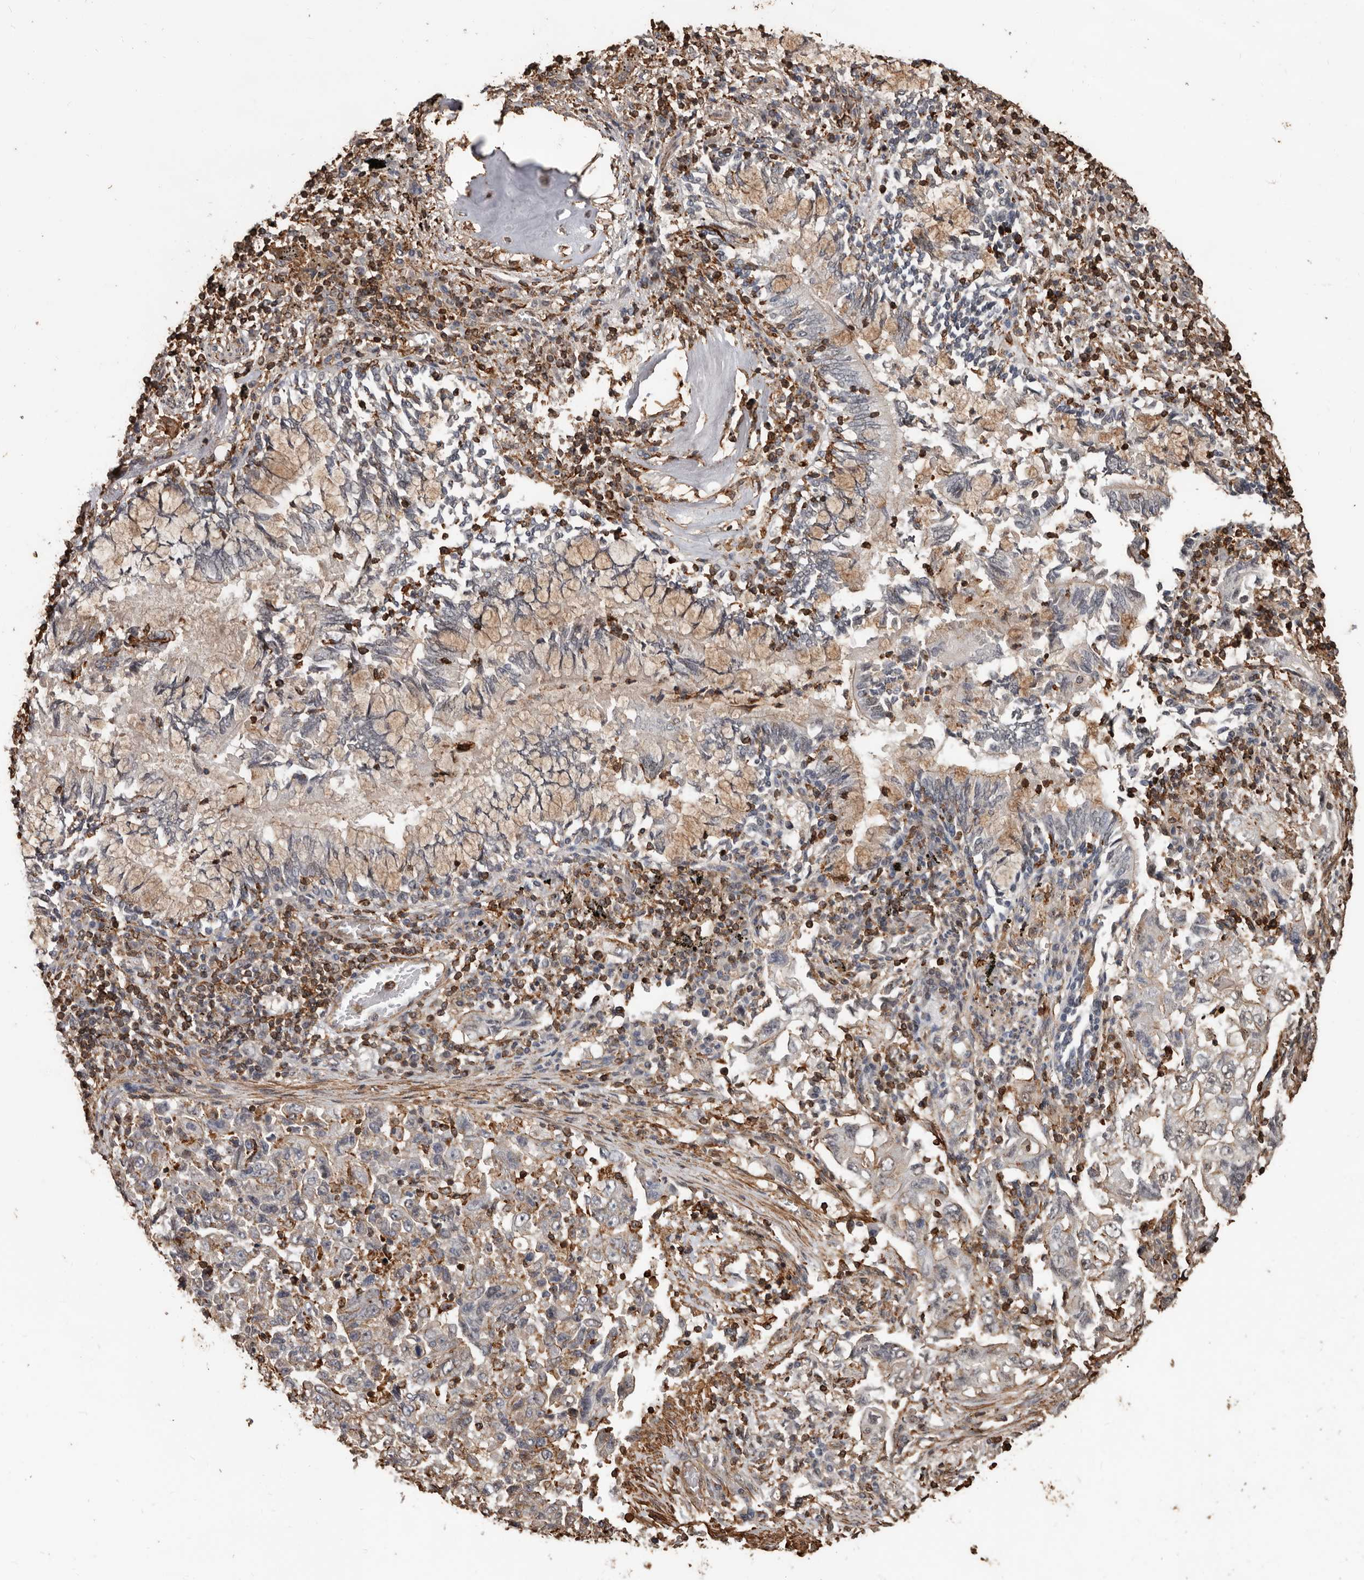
{"staining": {"intensity": "weak", "quantity": "<25%", "location": "cytoplasmic/membranous"}, "tissue": "lung cancer", "cell_type": "Tumor cells", "image_type": "cancer", "snomed": [{"axis": "morphology", "description": "Adenocarcinoma, NOS"}, {"axis": "topography", "description": "Lung"}], "caption": "Tumor cells are negative for protein expression in human lung adenocarcinoma.", "gene": "GSK3A", "patient": {"sex": "female", "age": 51}}